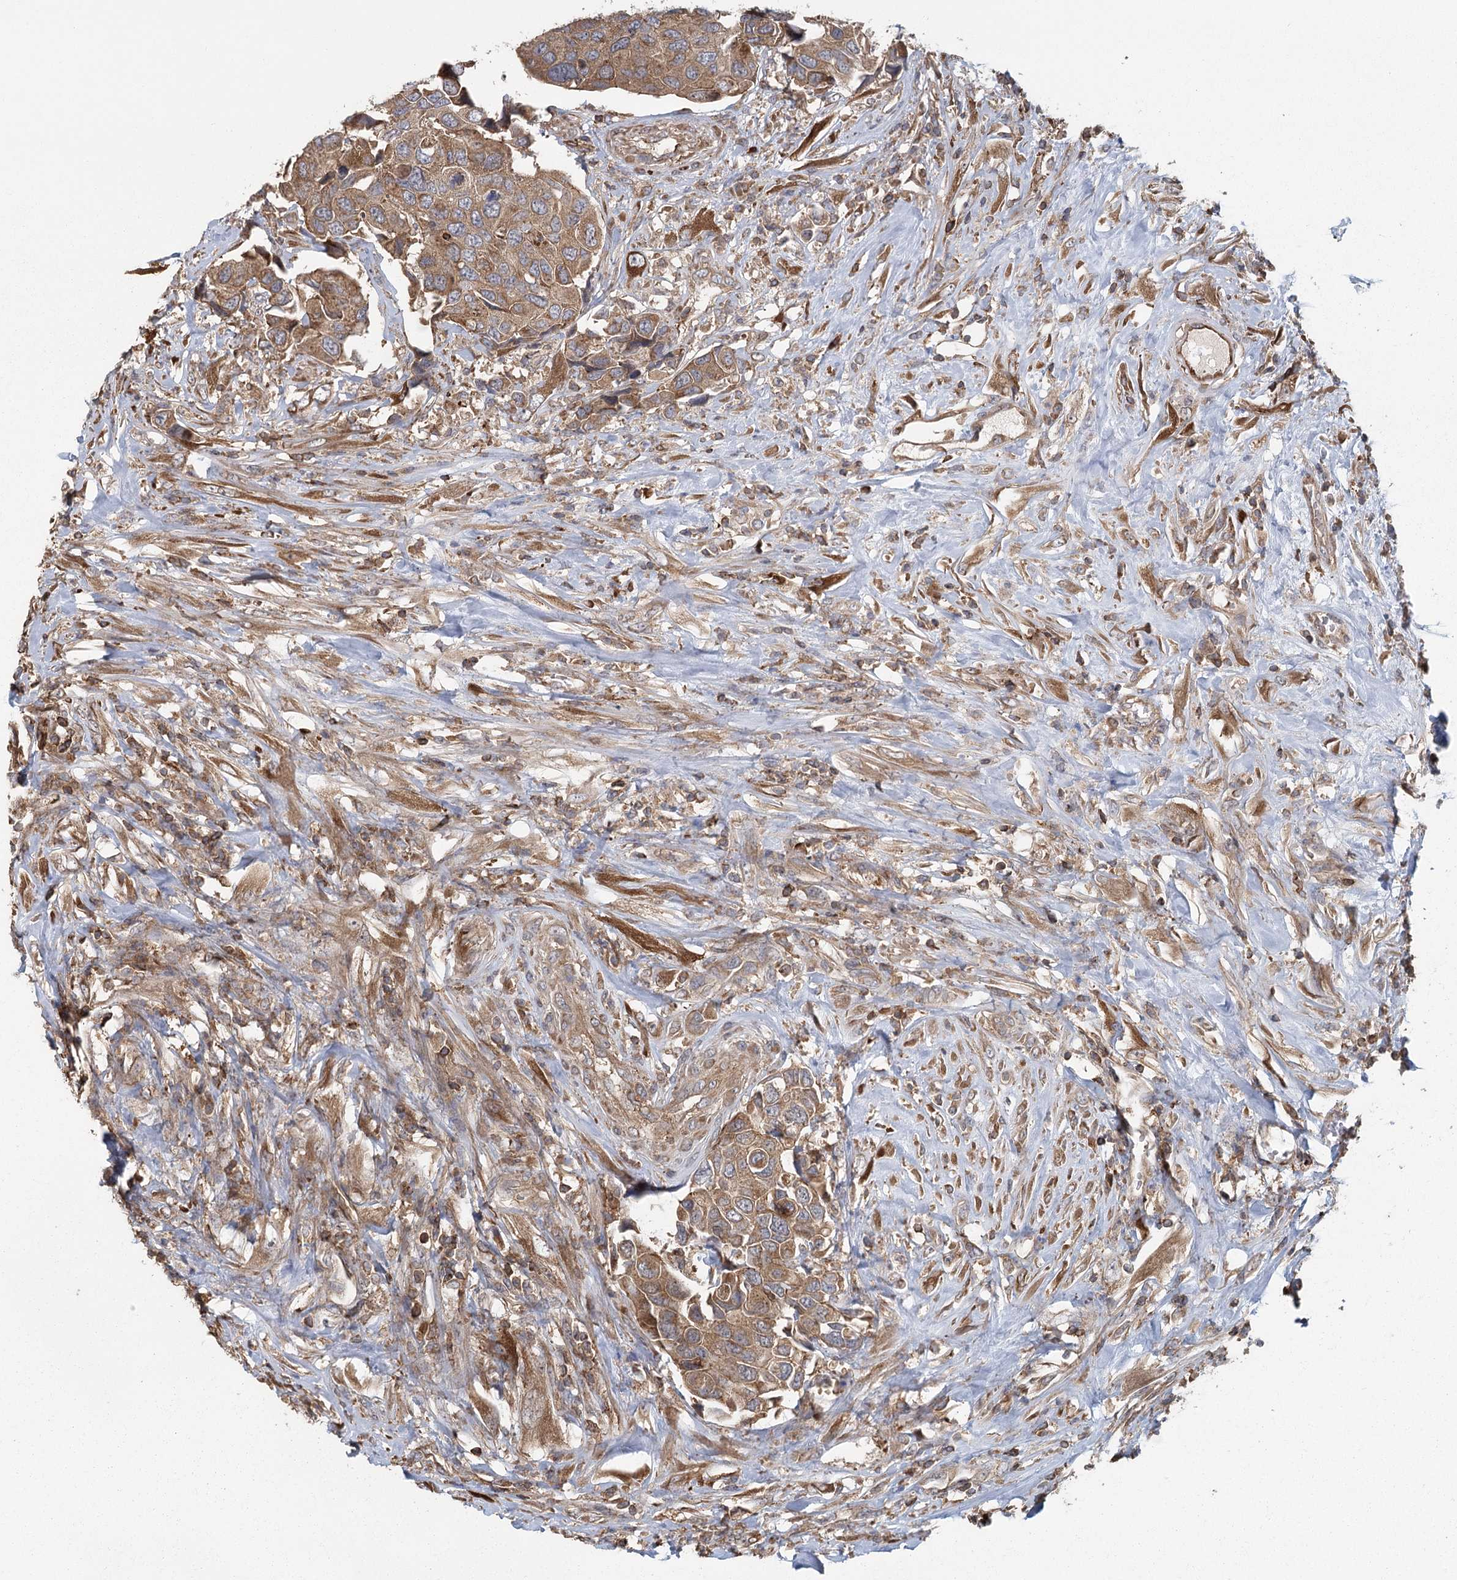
{"staining": {"intensity": "moderate", "quantity": ">75%", "location": "cytoplasmic/membranous"}, "tissue": "urothelial cancer", "cell_type": "Tumor cells", "image_type": "cancer", "snomed": [{"axis": "morphology", "description": "Urothelial carcinoma, High grade"}, {"axis": "topography", "description": "Urinary bladder"}], "caption": "Protein staining exhibits moderate cytoplasmic/membranous staining in about >75% of tumor cells in urothelial cancer.", "gene": "PLEKHA7", "patient": {"sex": "male", "age": 74}}